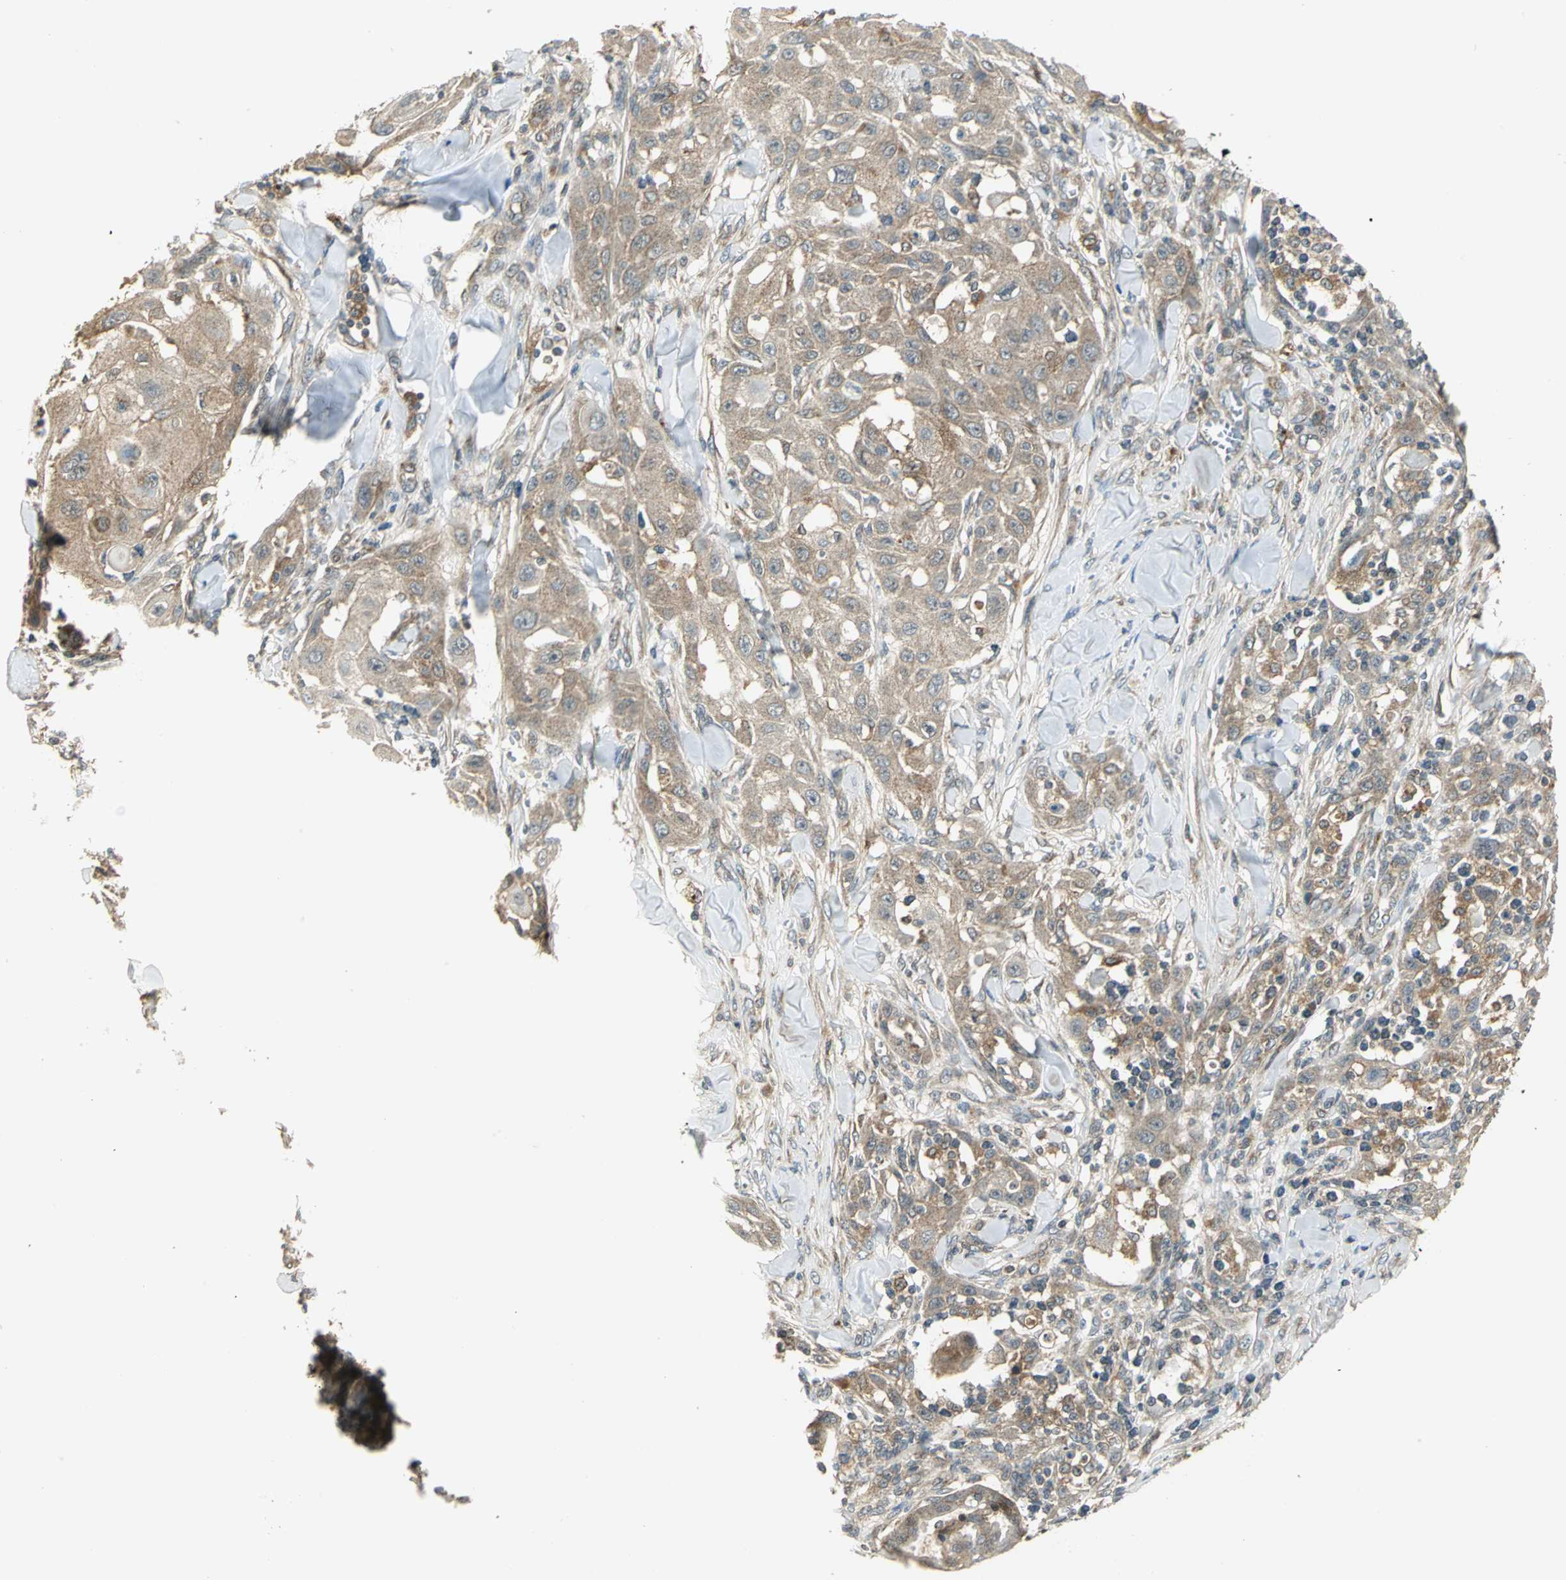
{"staining": {"intensity": "moderate", "quantity": ">75%", "location": "cytoplasmic/membranous"}, "tissue": "skin cancer", "cell_type": "Tumor cells", "image_type": "cancer", "snomed": [{"axis": "morphology", "description": "Squamous cell carcinoma, NOS"}, {"axis": "topography", "description": "Skin"}], "caption": "This histopathology image shows IHC staining of human skin cancer (squamous cell carcinoma), with medium moderate cytoplasmic/membranous staining in about >75% of tumor cells.", "gene": "MAPK8IP3", "patient": {"sex": "male", "age": 24}}